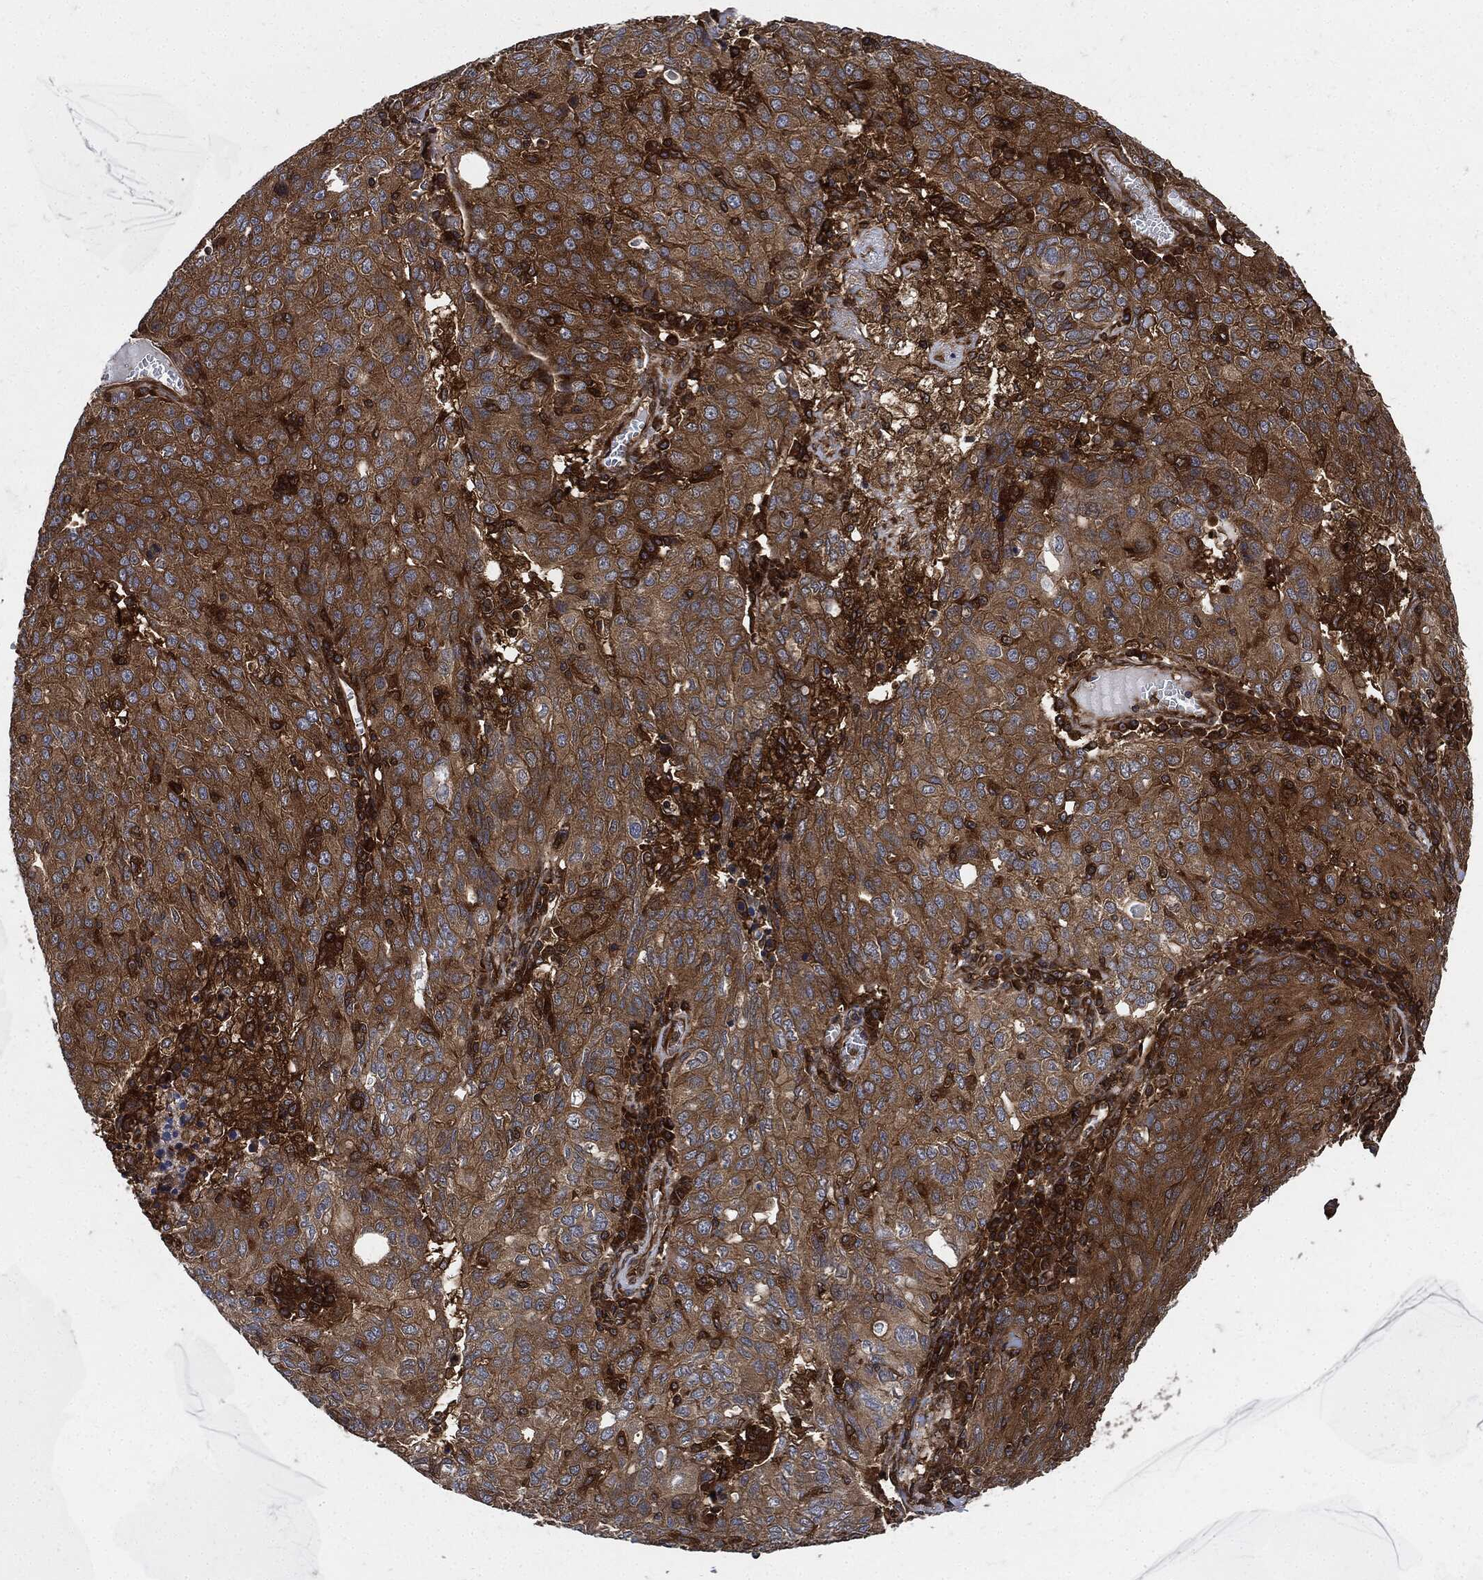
{"staining": {"intensity": "strong", "quantity": ">75%", "location": "cytoplasmic/membranous"}, "tissue": "ovarian cancer", "cell_type": "Tumor cells", "image_type": "cancer", "snomed": [{"axis": "morphology", "description": "Carcinoma, endometroid"}, {"axis": "topography", "description": "Ovary"}], "caption": "An IHC histopathology image of tumor tissue is shown. Protein staining in brown shows strong cytoplasmic/membranous positivity in ovarian cancer within tumor cells.", "gene": "XPNPEP1", "patient": {"sex": "female", "age": 50}}